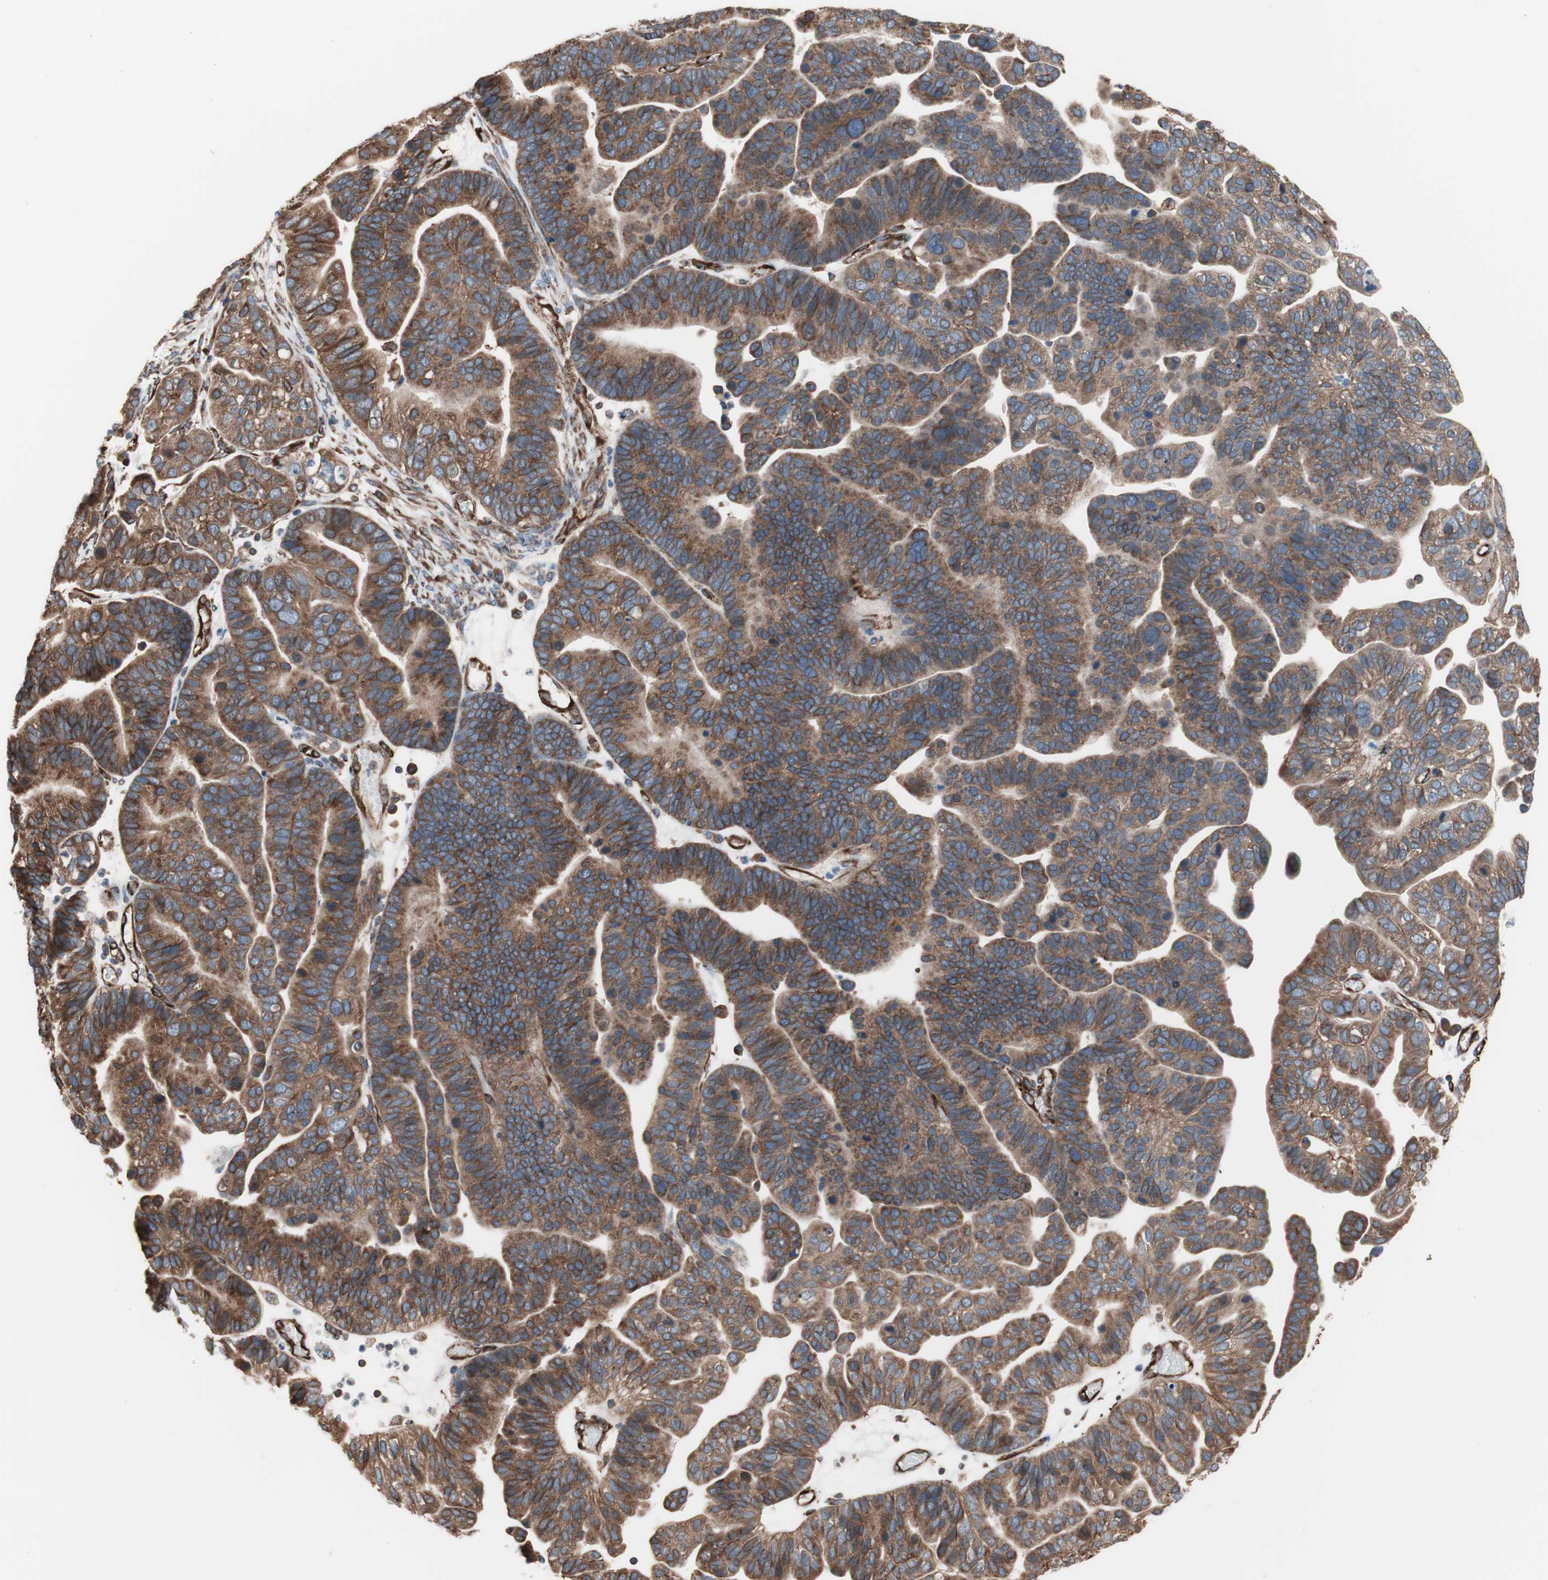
{"staining": {"intensity": "strong", "quantity": ">75%", "location": "cytoplasmic/membranous"}, "tissue": "ovarian cancer", "cell_type": "Tumor cells", "image_type": "cancer", "snomed": [{"axis": "morphology", "description": "Carcinoma, endometroid"}, {"axis": "topography", "description": "Ovary"}], "caption": "Strong cytoplasmic/membranous staining is seen in approximately >75% of tumor cells in ovarian endometroid carcinoma.", "gene": "GPSM2", "patient": {"sex": "female", "age": 60}}